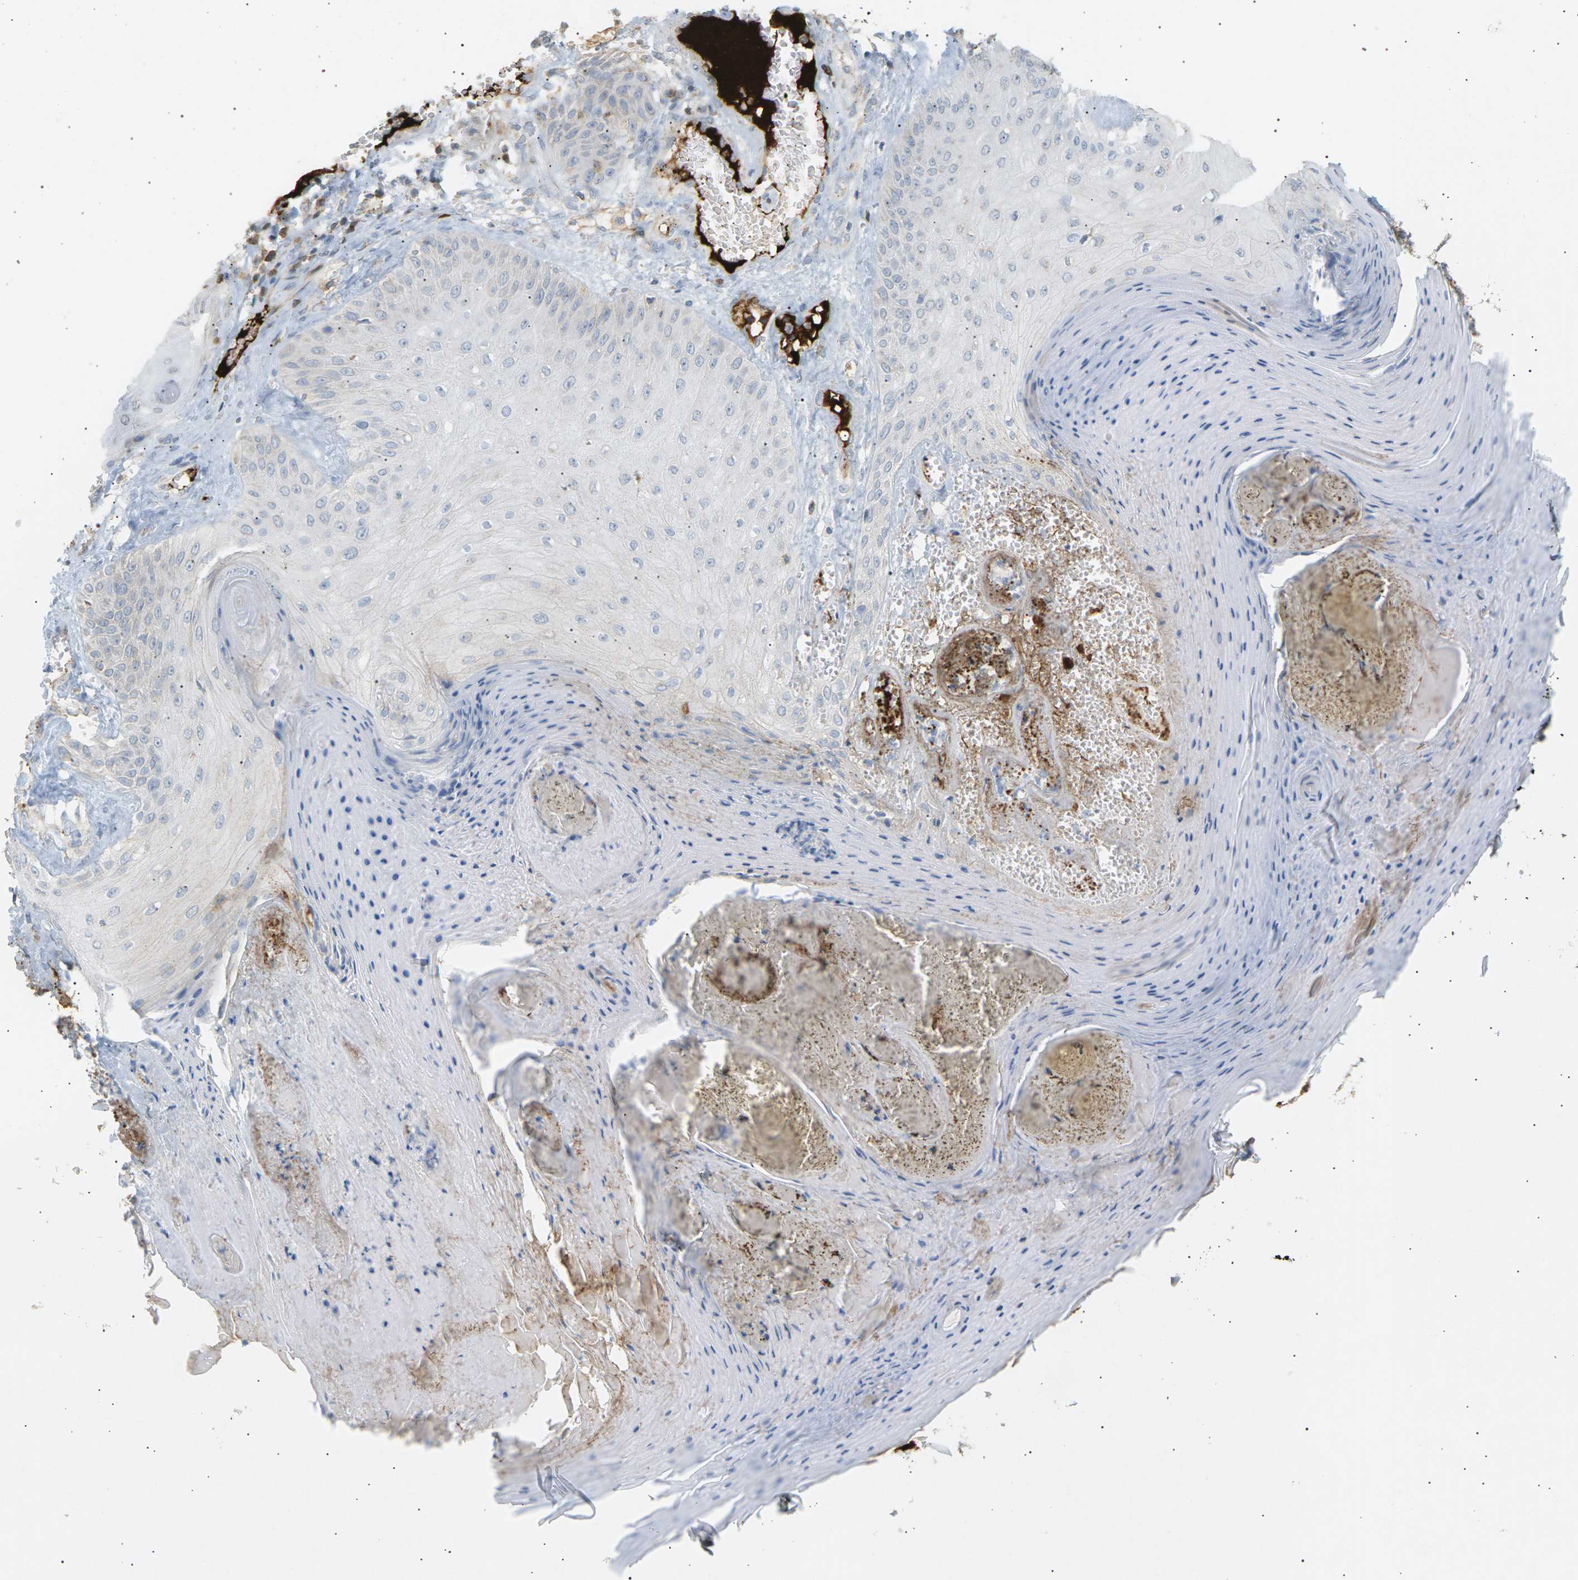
{"staining": {"intensity": "negative", "quantity": "none", "location": "none"}, "tissue": "skin cancer", "cell_type": "Tumor cells", "image_type": "cancer", "snomed": [{"axis": "morphology", "description": "Squamous cell carcinoma, NOS"}, {"axis": "topography", "description": "Skin"}], "caption": "Image shows no protein expression in tumor cells of skin squamous cell carcinoma tissue.", "gene": "LIME1", "patient": {"sex": "male", "age": 74}}